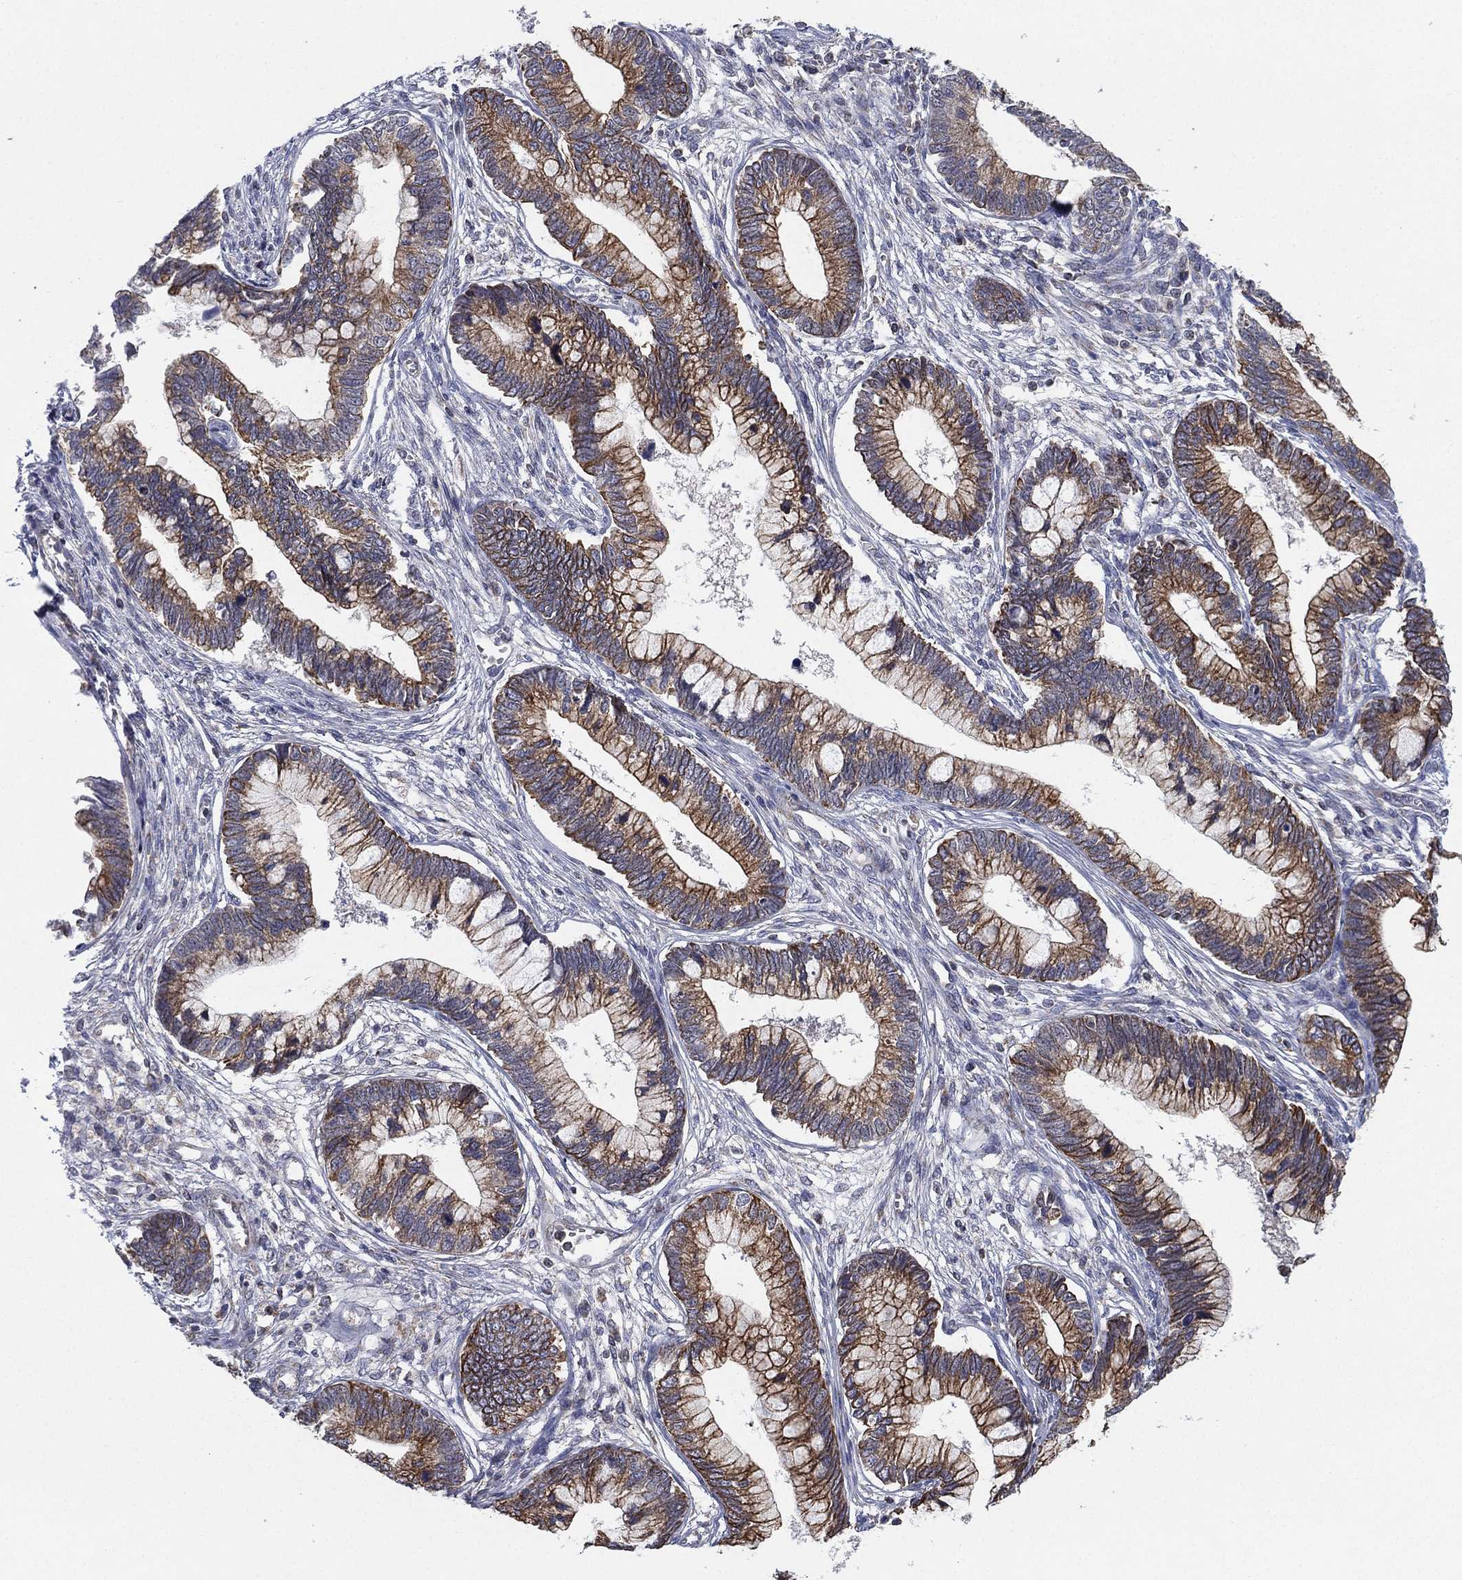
{"staining": {"intensity": "moderate", "quantity": ">75%", "location": "cytoplasmic/membranous"}, "tissue": "cervical cancer", "cell_type": "Tumor cells", "image_type": "cancer", "snomed": [{"axis": "morphology", "description": "Adenocarcinoma, NOS"}, {"axis": "topography", "description": "Cervix"}], "caption": "Tumor cells display medium levels of moderate cytoplasmic/membranous positivity in approximately >75% of cells in human cervical cancer (adenocarcinoma).", "gene": "PSMG4", "patient": {"sex": "female", "age": 44}}